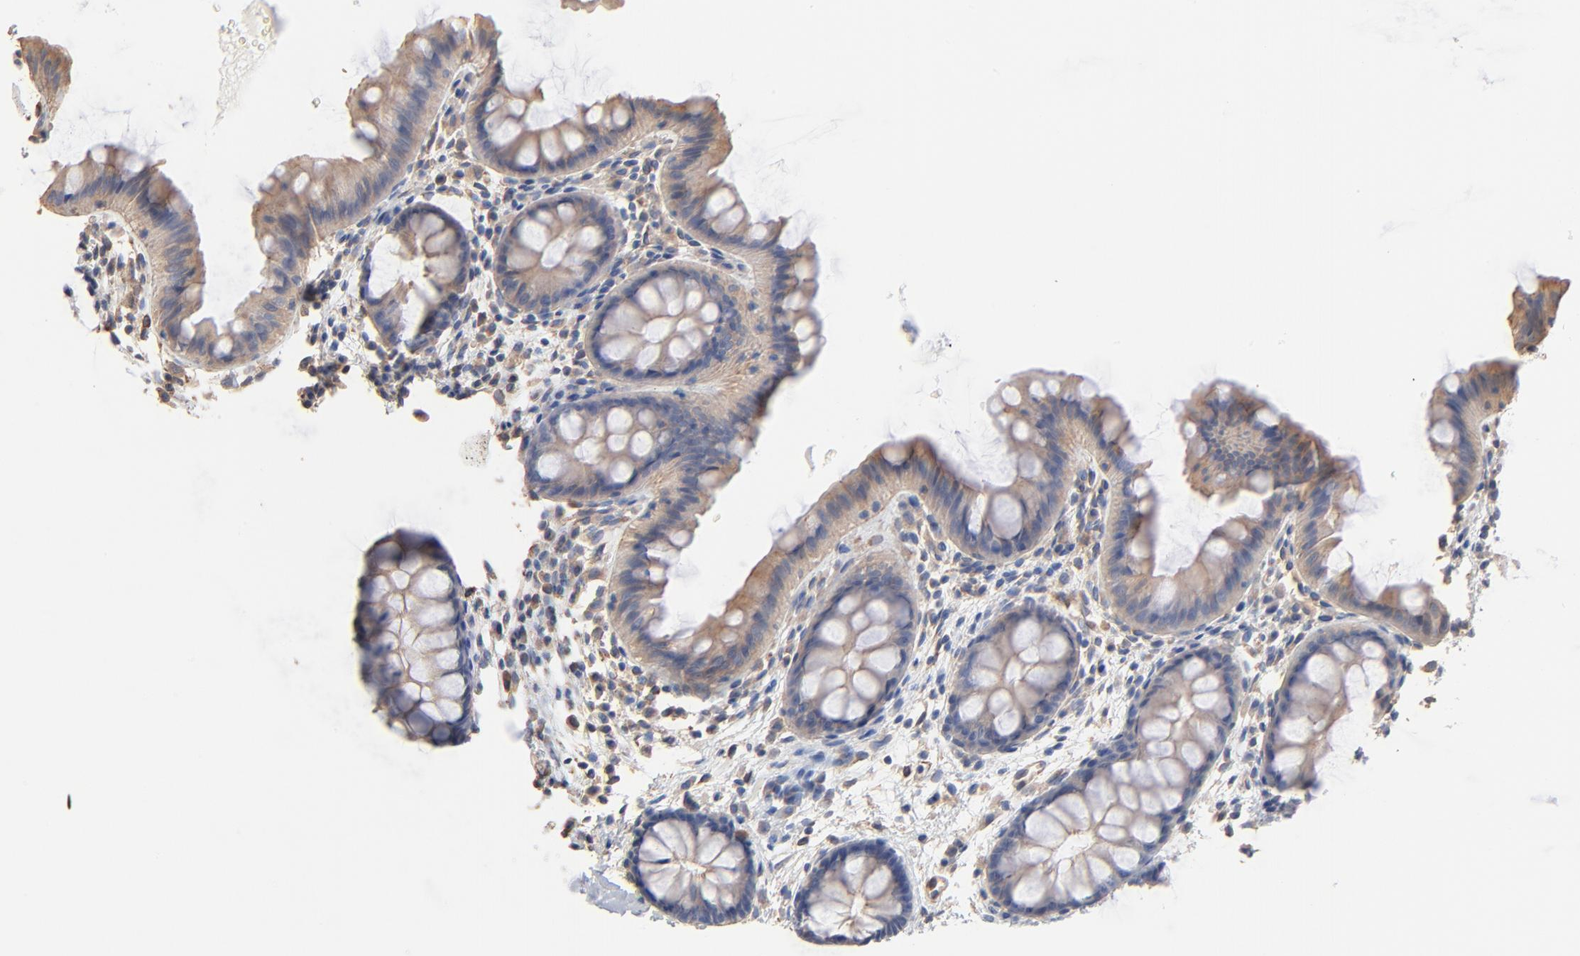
{"staining": {"intensity": "weak", "quantity": ">75%", "location": "cytoplasmic/membranous"}, "tissue": "colon", "cell_type": "Glandular cells", "image_type": "normal", "snomed": [{"axis": "morphology", "description": "Normal tissue, NOS"}, {"axis": "topography", "description": "Smooth muscle"}, {"axis": "topography", "description": "Colon"}], "caption": "A high-resolution photomicrograph shows immunohistochemistry (IHC) staining of normal colon, which reveals weak cytoplasmic/membranous expression in about >75% of glandular cells. The staining was performed using DAB, with brown indicating positive protein expression. Nuclei are stained blue with hematoxylin.", "gene": "ABCD4", "patient": {"sex": "male", "age": 67}}